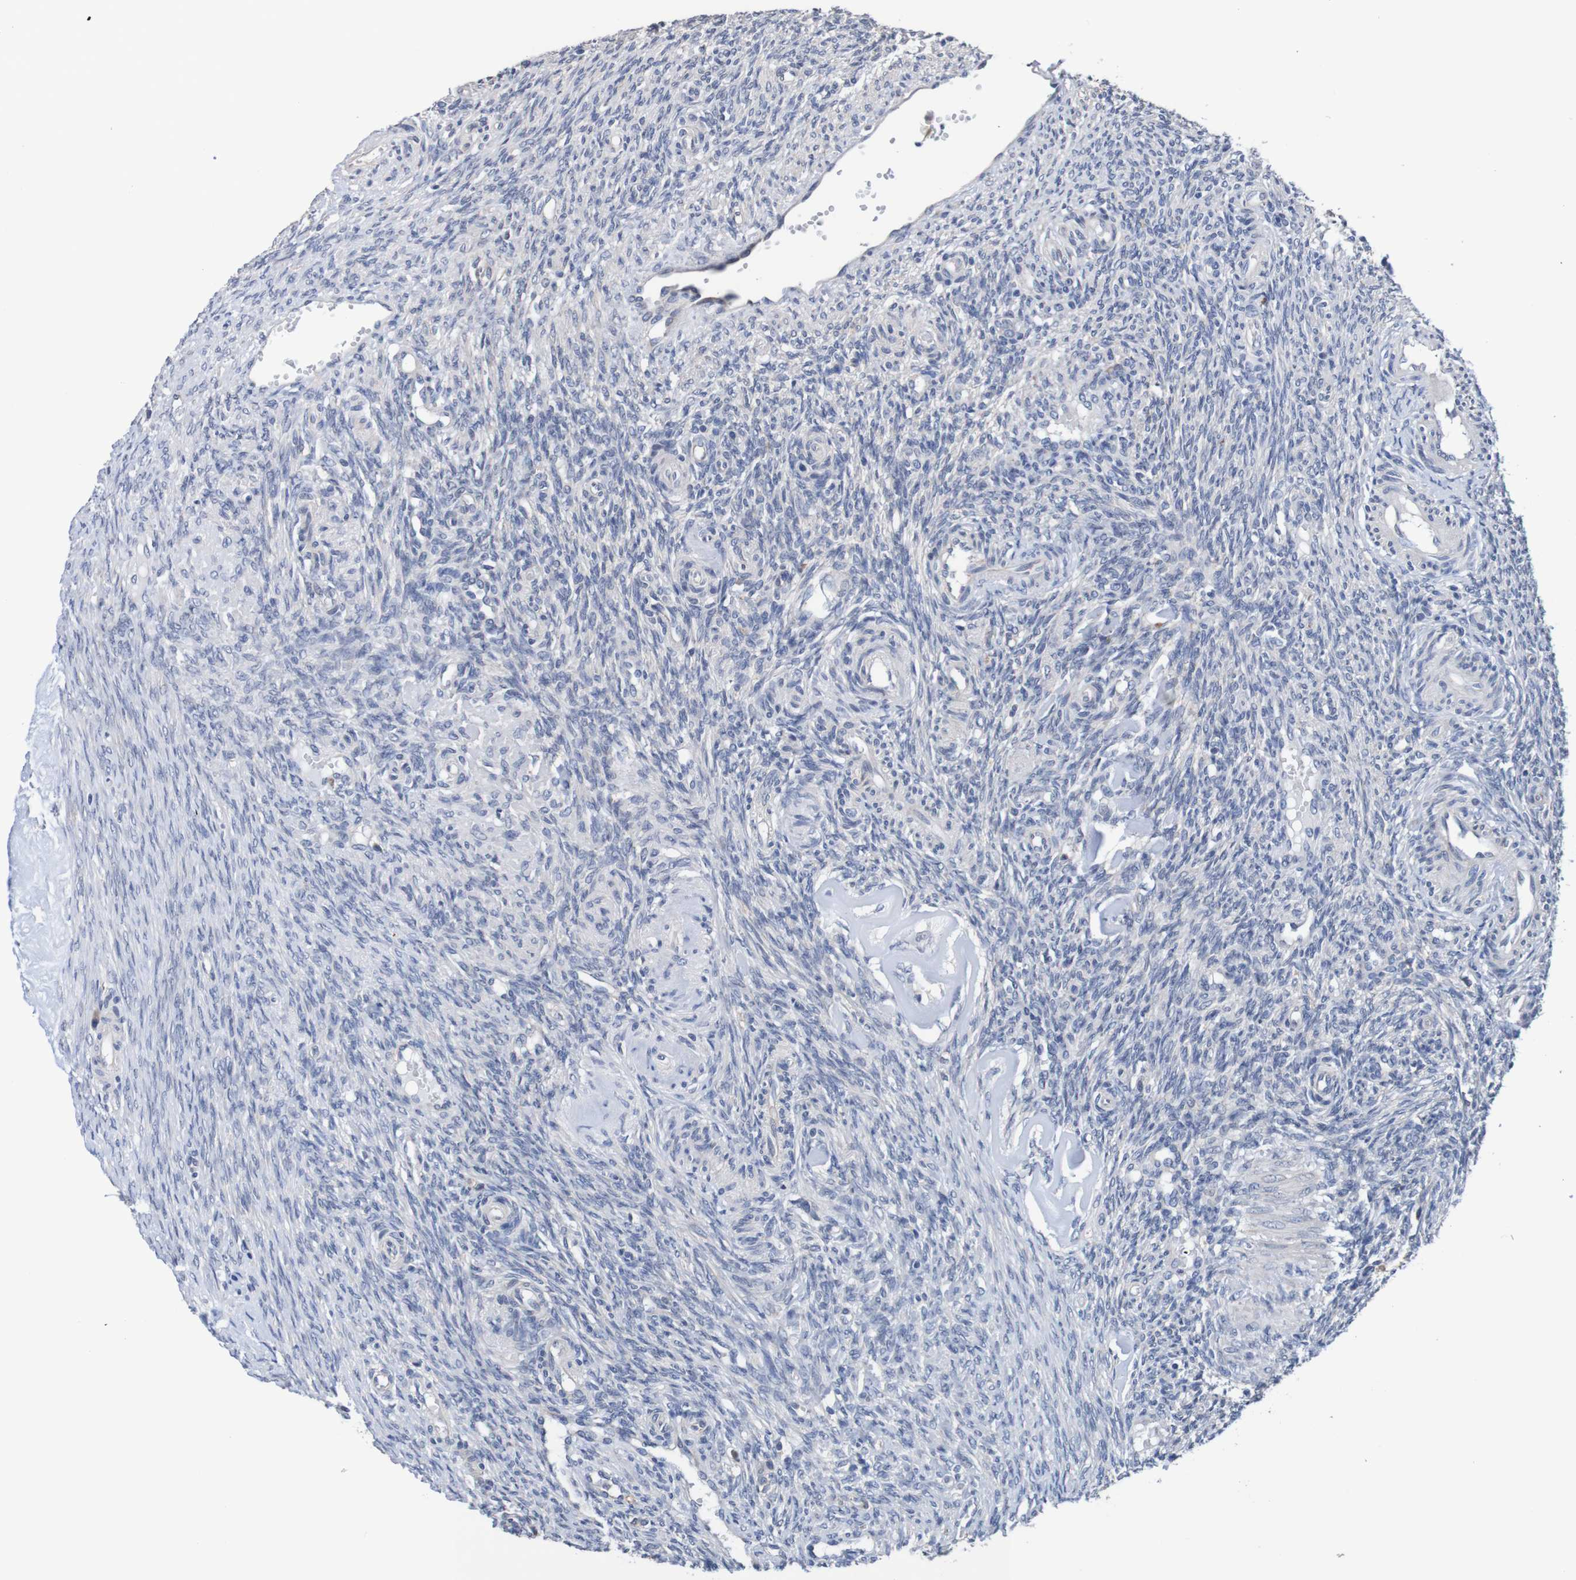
{"staining": {"intensity": "negative", "quantity": "none", "location": "none"}, "tissue": "ovary", "cell_type": "Ovarian stroma cells", "image_type": "normal", "snomed": [{"axis": "morphology", "description": "Normal tissue, NOS"}, {"axis": "topography", "description": "Ovary"}], "caption": "This is a histopathology image of immunohistochemistry (IHC) staining of benign ovary, which shows no expression in ovarian stroma cells.", "gene": "FIBP", "patient": {"sex": "female", "age": 41}}